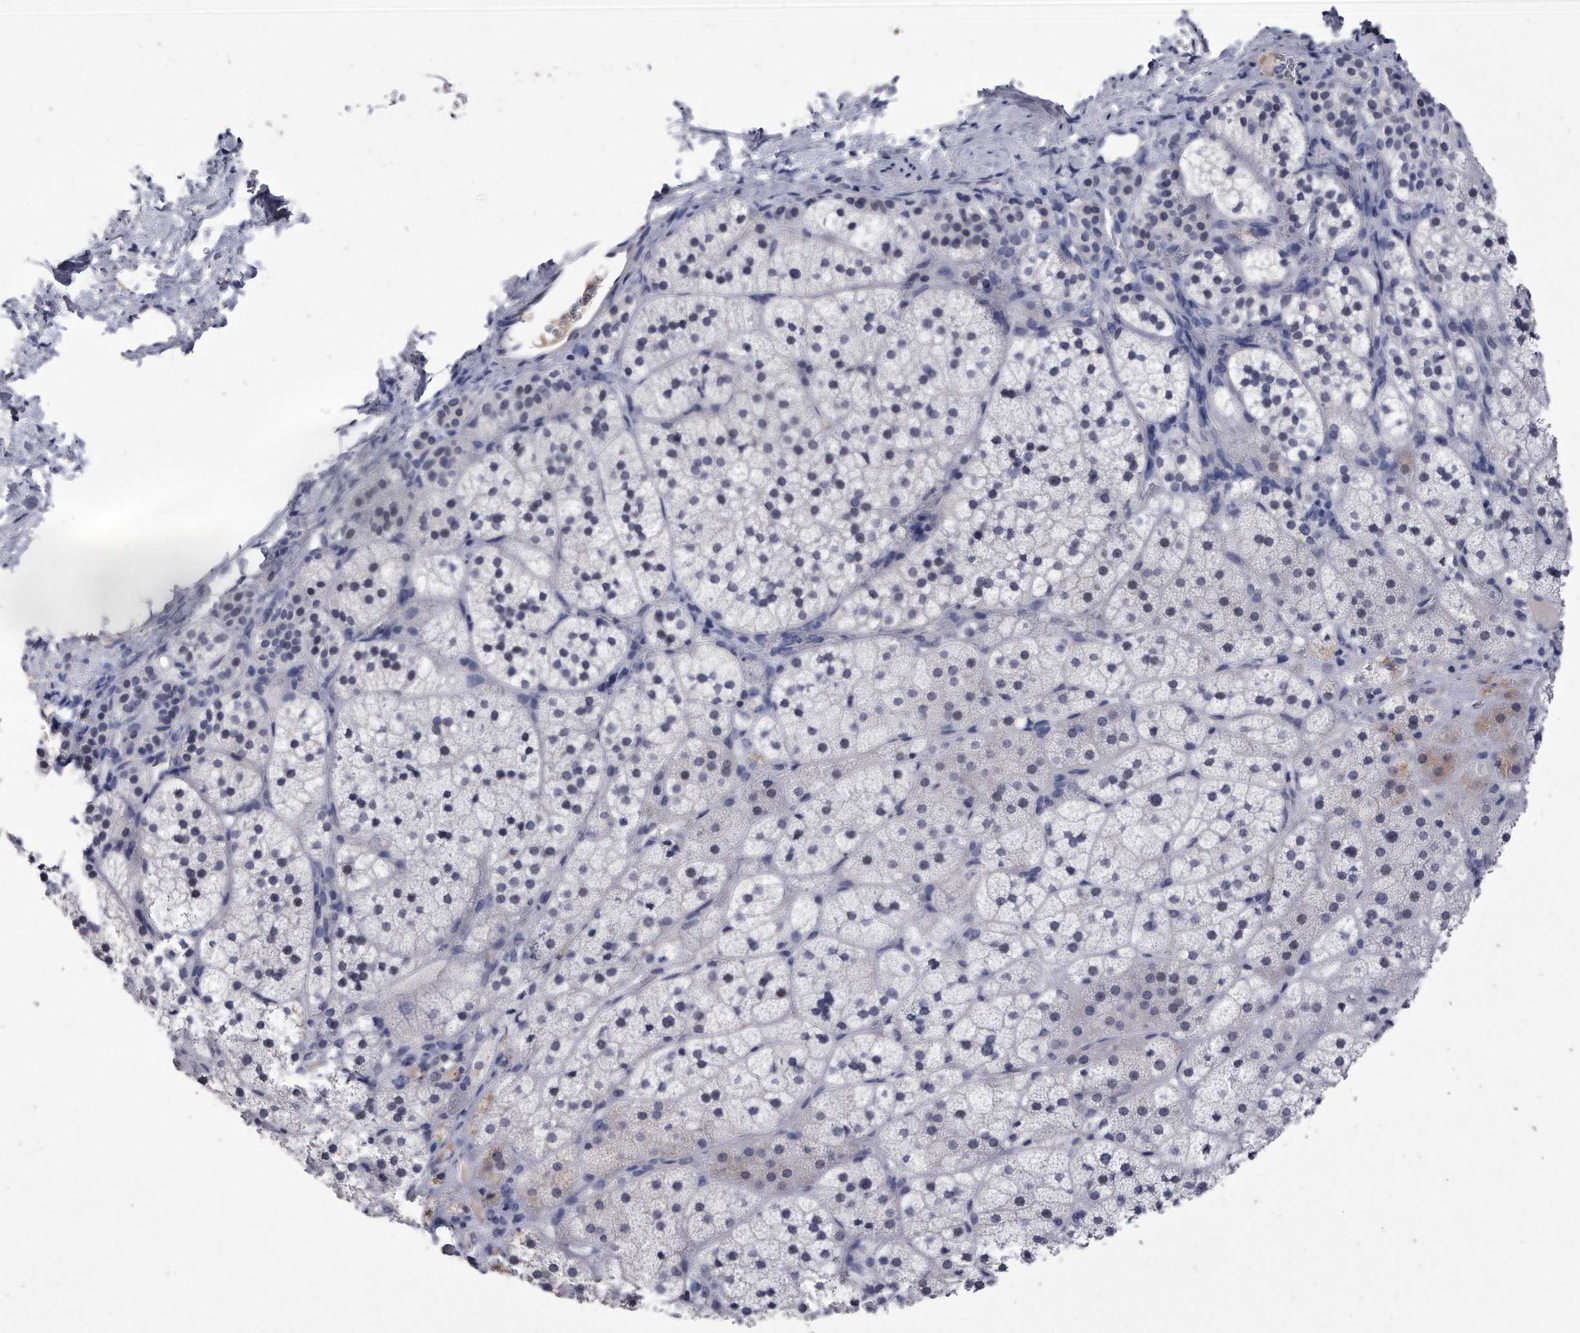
{"staining": {"intensity": "negative", "quantity": "none", "location": "none"}, "tissue": "adrenal gland", "cell_type": "Glandular cells", "image_type": "normal", "snomed": [{"axis": "morphology", "description": "Normal tissue, NOS"}, {"axis": "topography", "description": "Adrenal gland"}], "caption": "DAB (3,3'-diaminobenzidine) immunohistochemical staining of normal human adrenal gland displays no significant staining in glandular cells.", "gene": "KCTD8", "patient": {"sex": "female", "age": 44}}